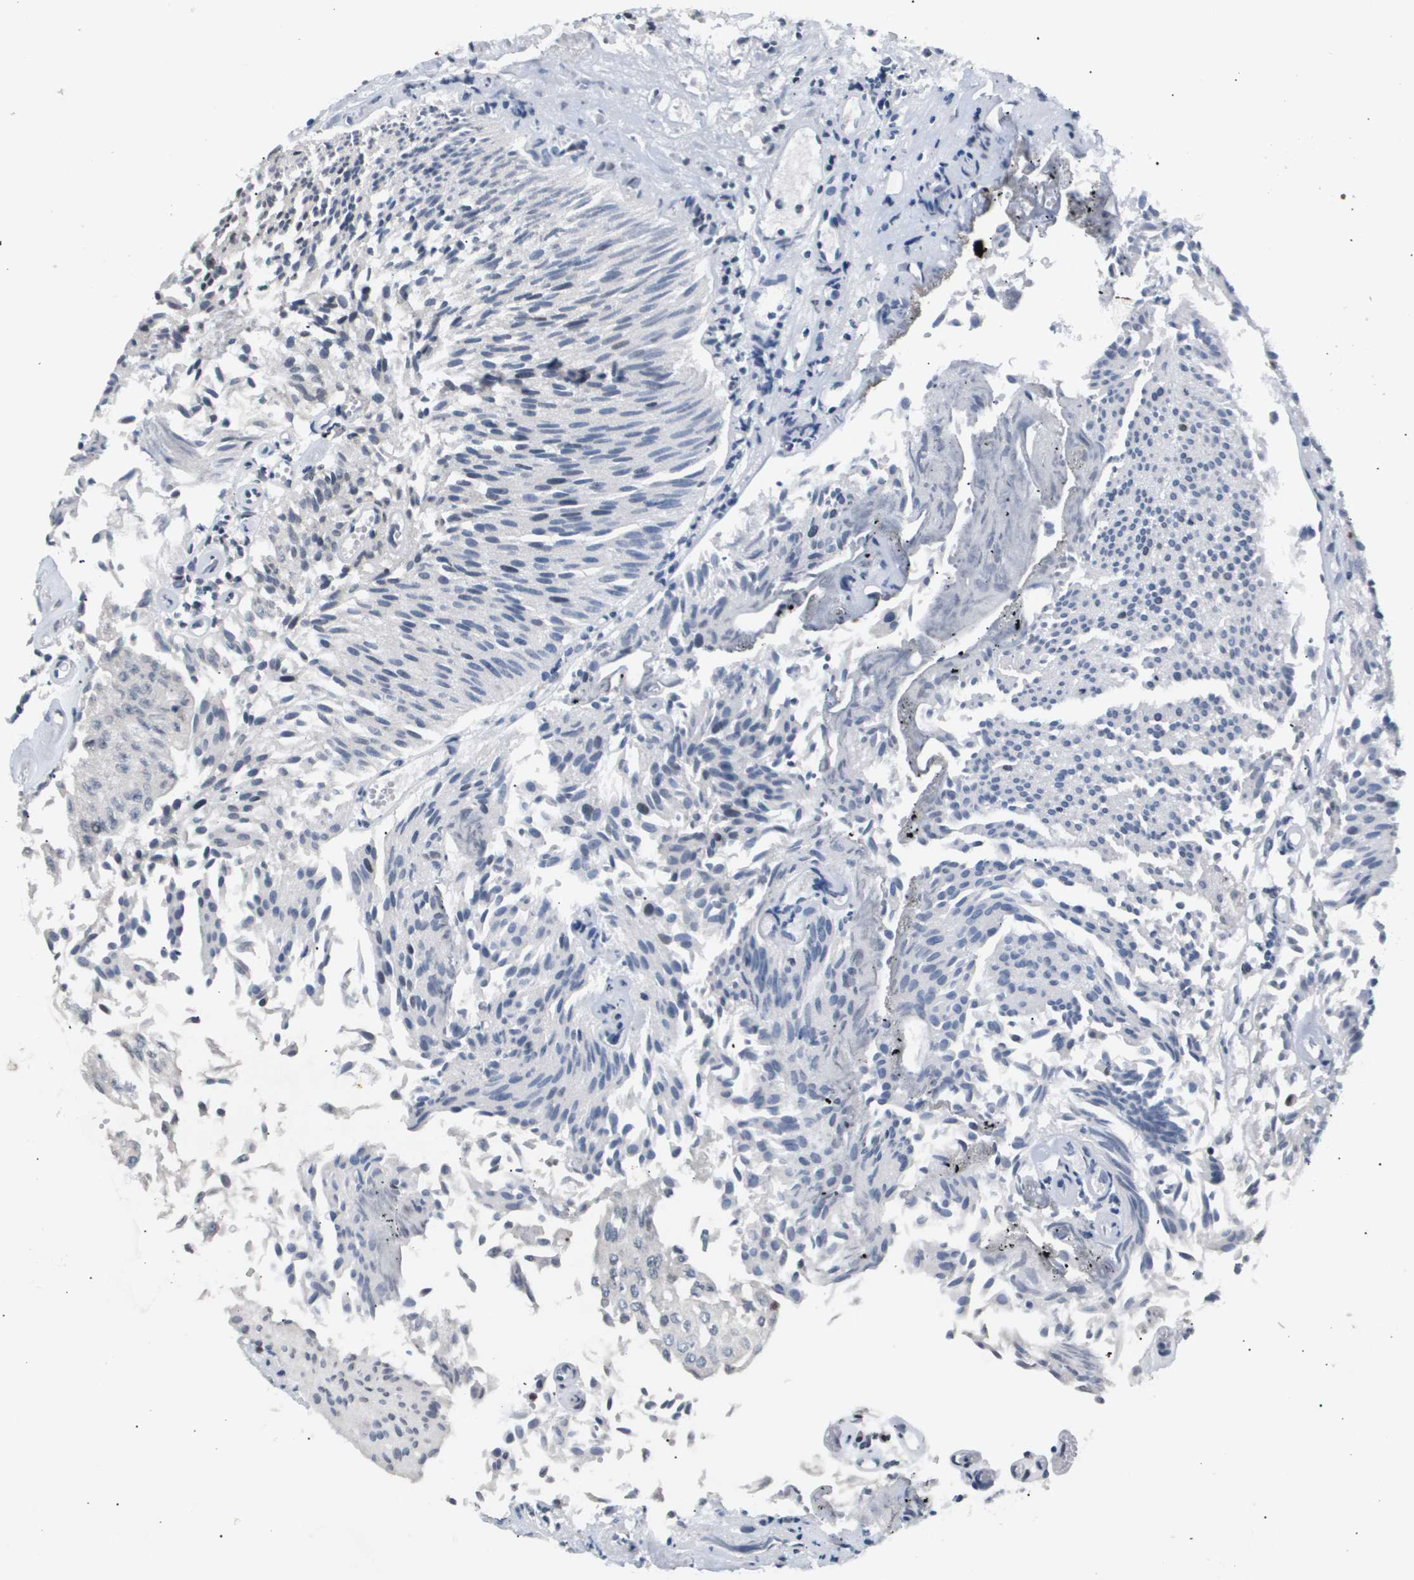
{"staining": {"intensity": "negative", "quantity": "none", "location": "none"}, "tissue": "urothelial cancer", "cell_type": "Tumor cells", "image_type": "cancer", "snomed": [{"axis": "morphology", "description": "Urothelial carcinoma, Low grade"}, {"axis": "topography", "description": "Urinary bladder"}], "caption": "The image reveals no staining of tumor cells in urothelial cancer.", "gene": "ANAPC2", "patient": {"sex": "male", "age": 86}}